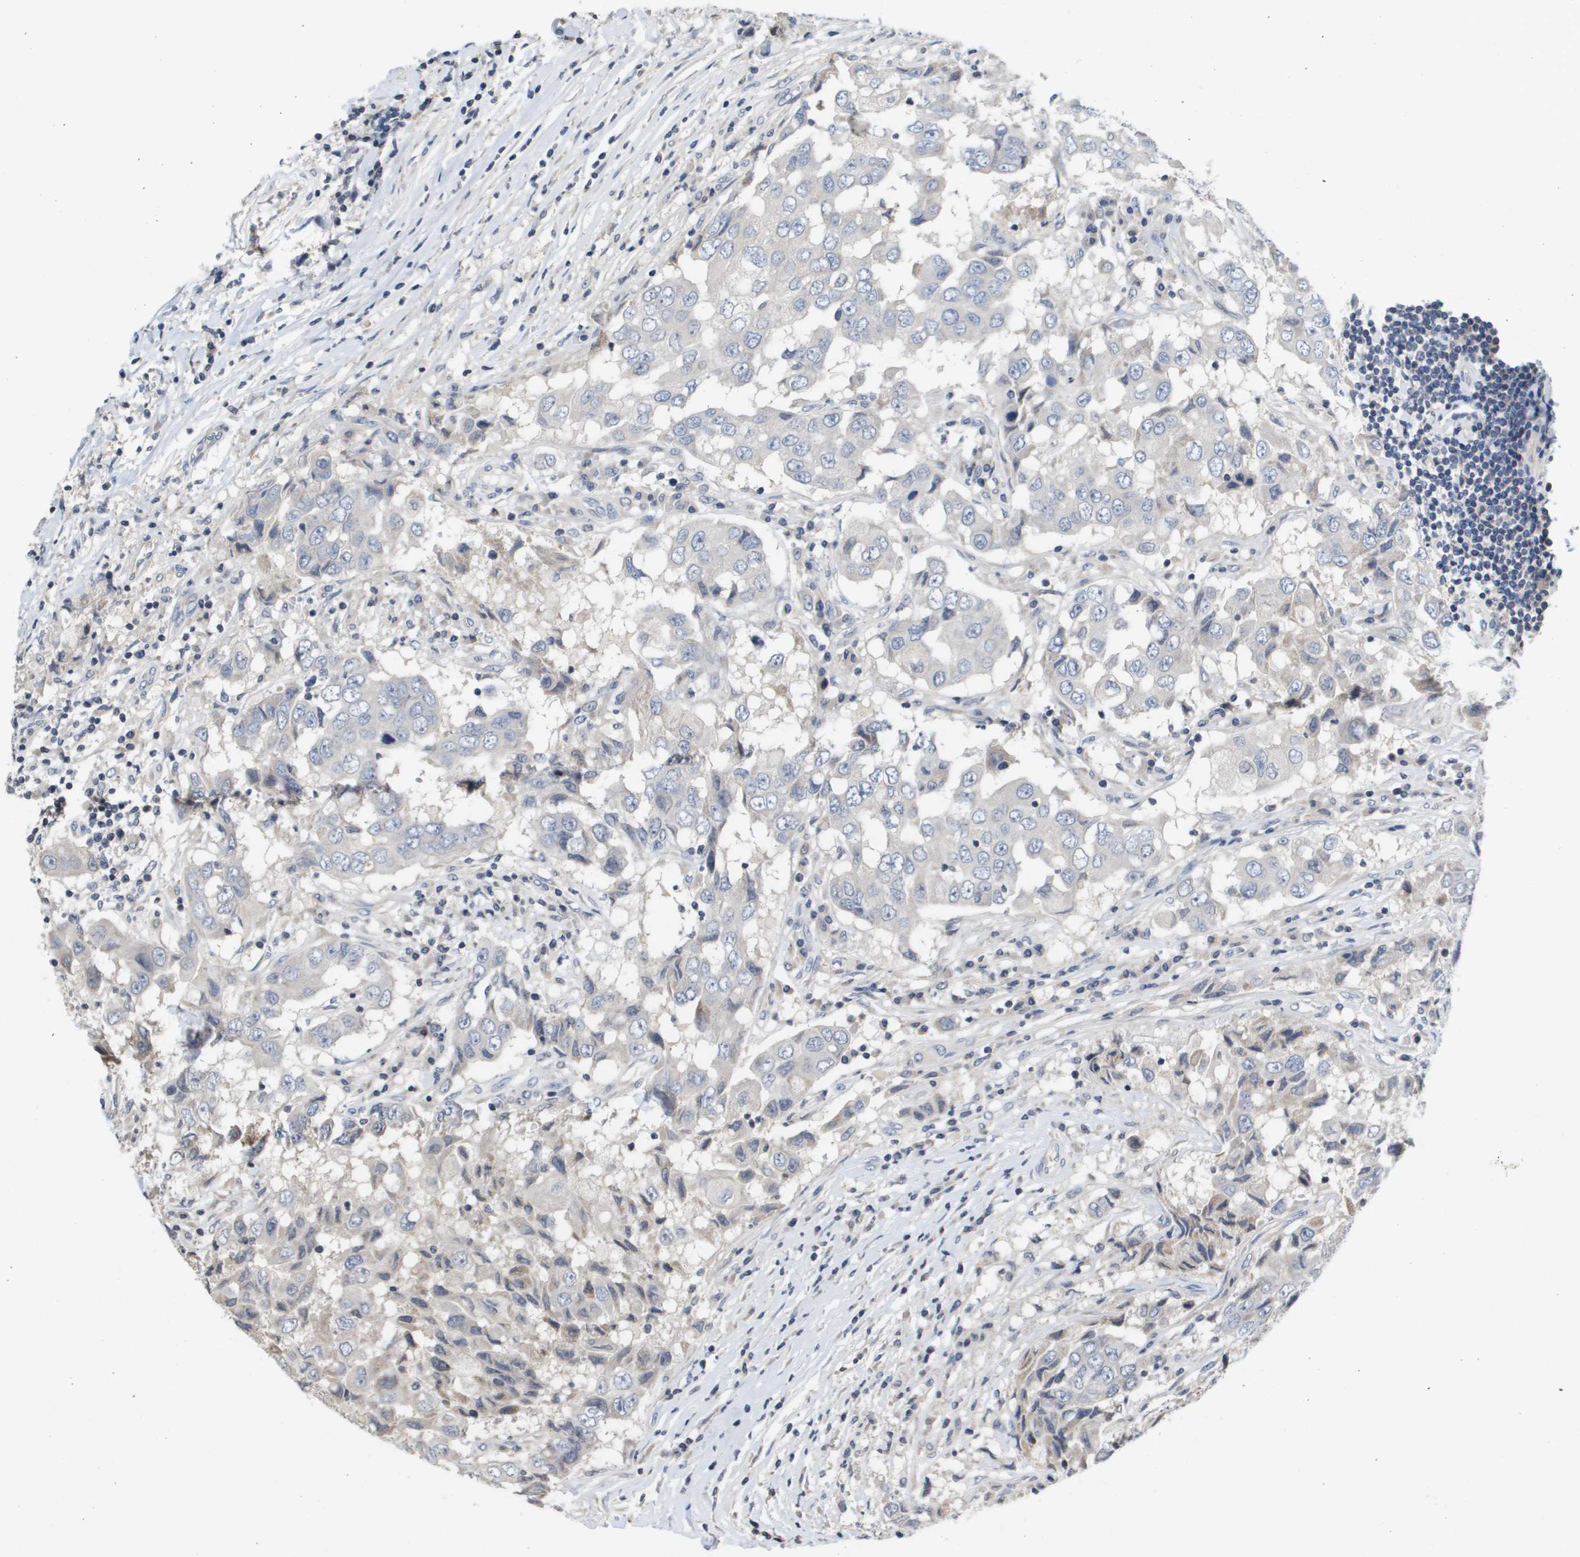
{"staining": {"intensity": "negative", "quantity": "none", "location": "none"}, "tissue": "breast cancer", "cell_type": "Tumor cells", "image_type": "cancer", "snomed": [{"axis": "morphology", "description": "Duct carcinoma"}, {"axis": "topography", "description": "Breast"}], "caption": "Tumor cells show no significant positivity in breast intraductal carcinoma.", "gene": "CAPN11", "patient": {"sex": "female", "age": 27}}